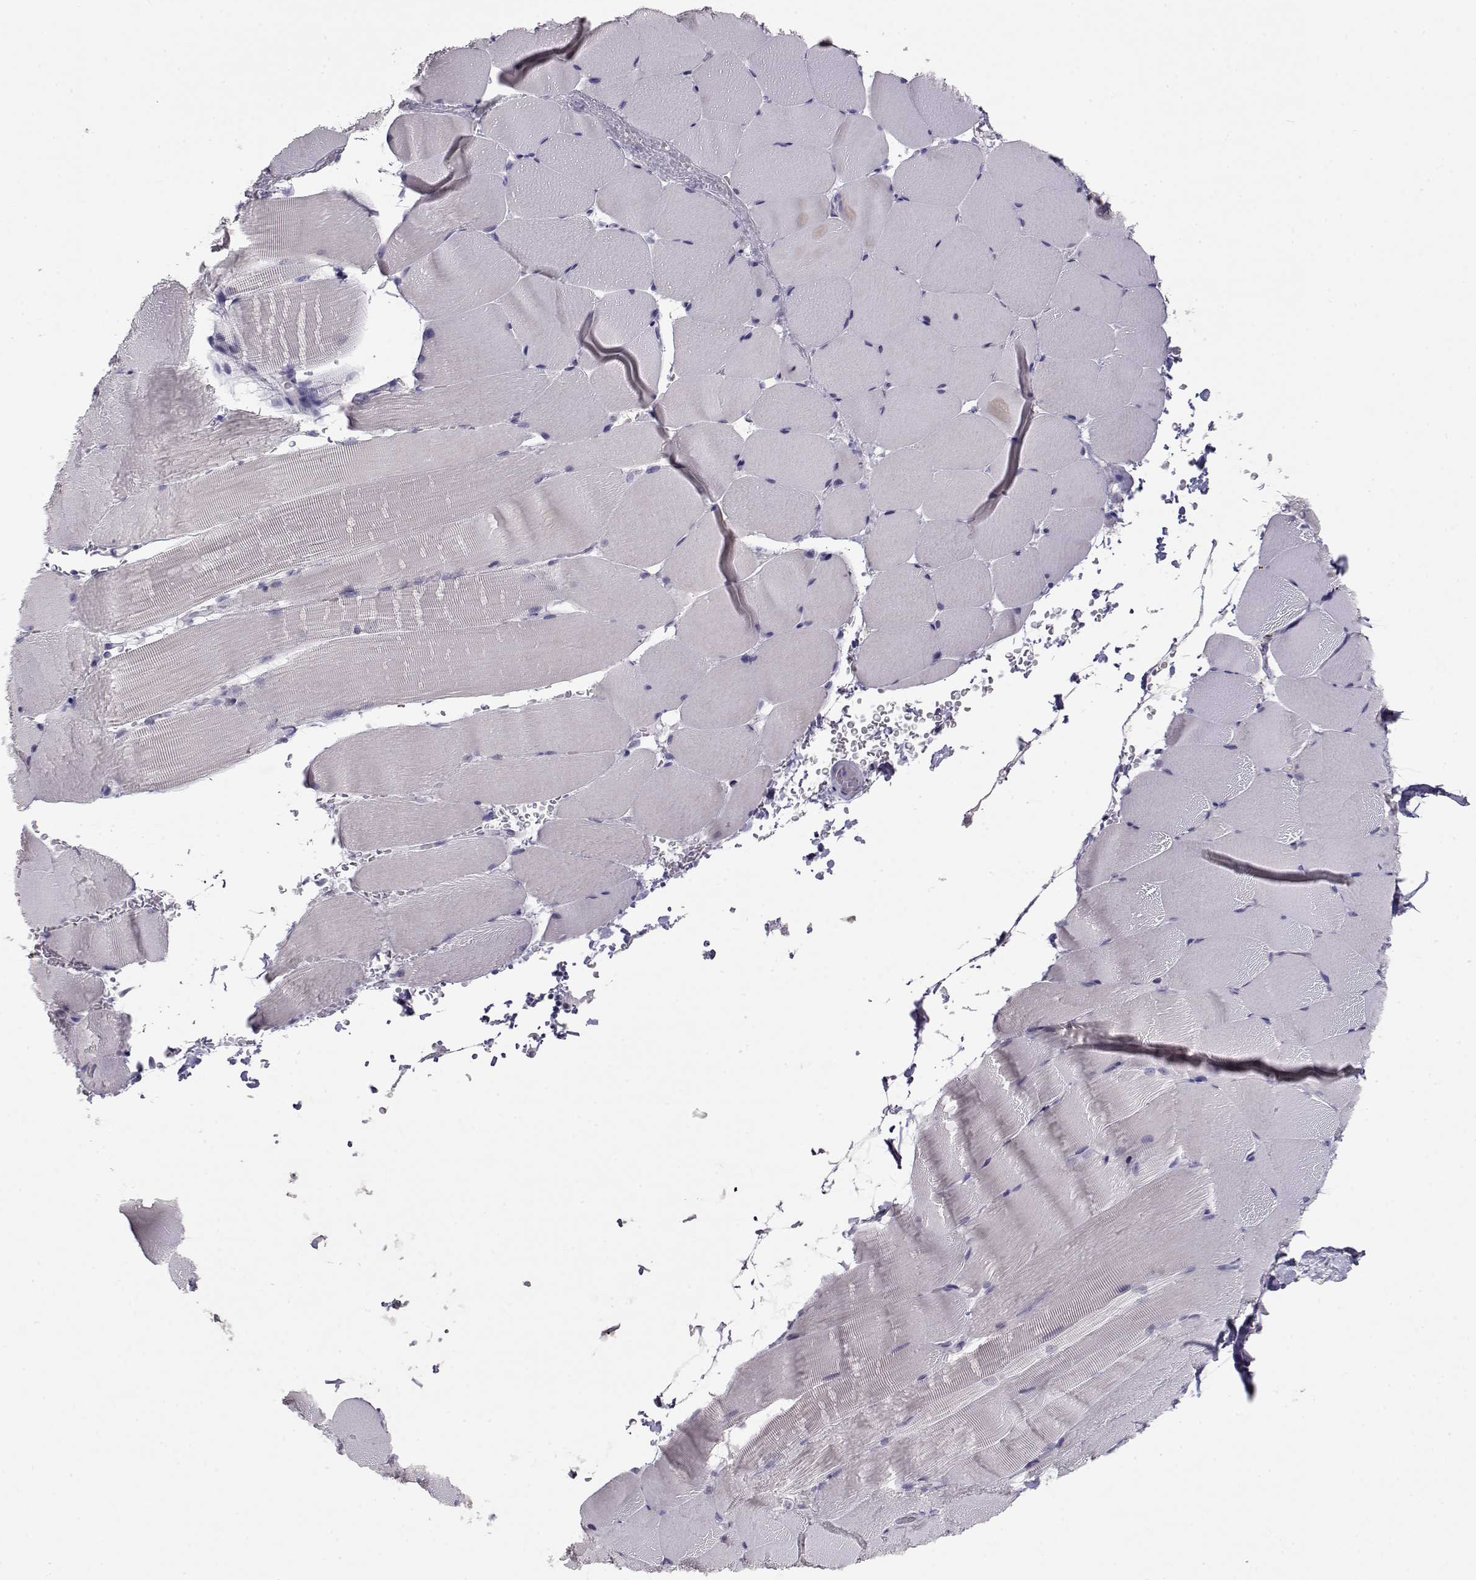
{"staining": {"intensity": "negative", "quantity": "none", "location": "none"}, "tissue": "skeletal muscle", "cell_type": "Myocytes", "image_type": "normal", "snomed": [{"axis": "morphology", "description": "Normal tissue, NOS"}, {"axis": "topography", "description": "Skeletal muscle"}], "caption": "IHC of unremarkable skeletal muscle displays no expression in myocytes. (DAB (3,3'-diaminobenzidine) immunohistochemistry (IHC) with hematoxylin counter stain).", "gene": "LAMB3", "patient": {"sex": "female", "age": 37}}